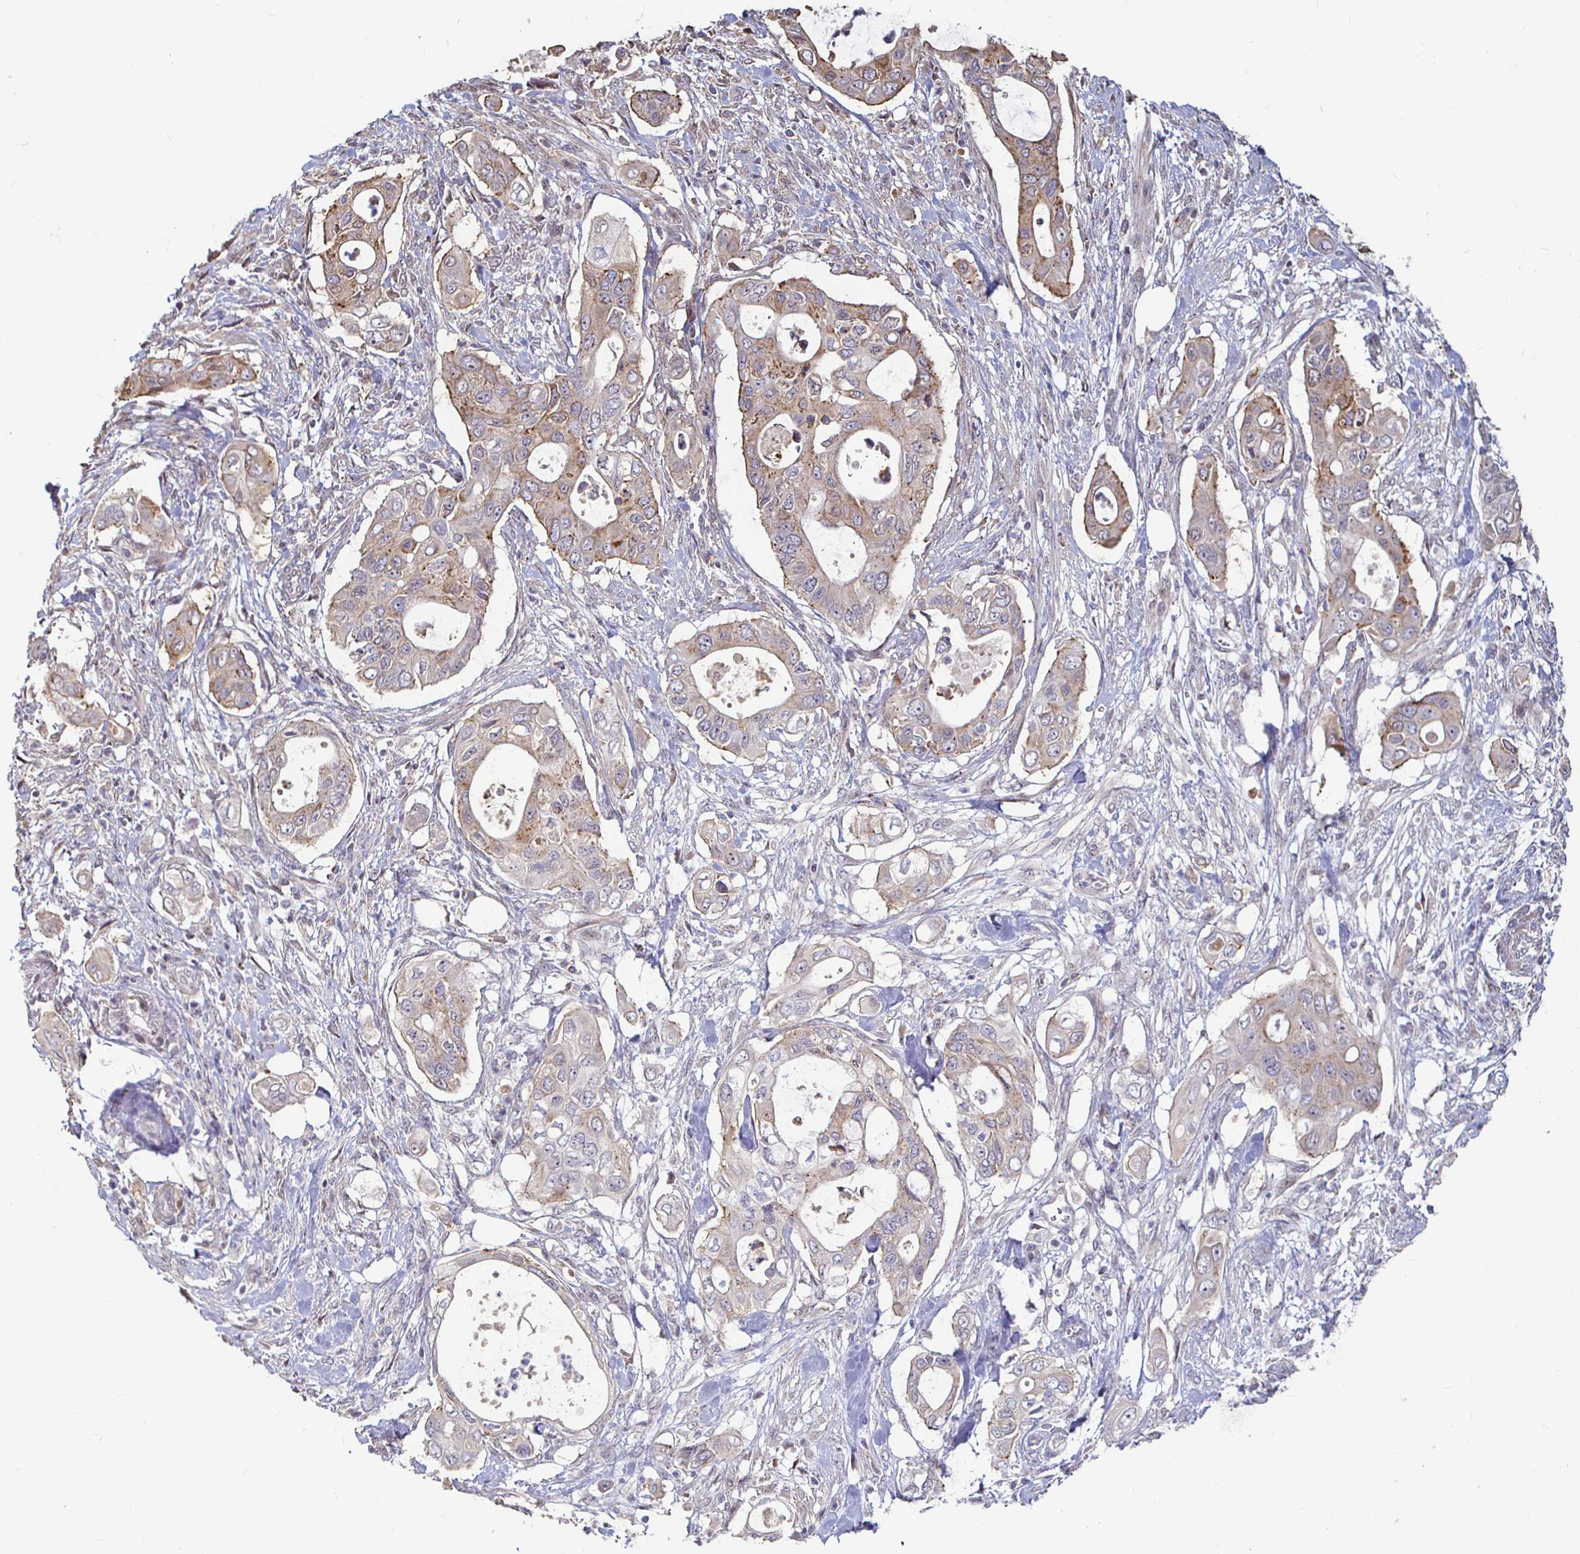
{"staining": {"intensity": "weak", "quantity": "25%-75%", "location": "cytoplasmic/membranous"}, "tissue": "pancreatic cancer", "cell_type": "Tumor cells", "image_type": "cancer", "snomed": [{"axis": "morphology", "description": "Adenocarcinoma, NOS"}, {"axis": "topography", "description": "Pancreas"}], "caption": "The photomicrograph reveals a brown stain indicating the presence of a protein in the cytoplasmic/membranous of tumor cells in pancreatic cancer.", "gene": "CAPN11", "patient": {"sex": "female", "age": 63}}